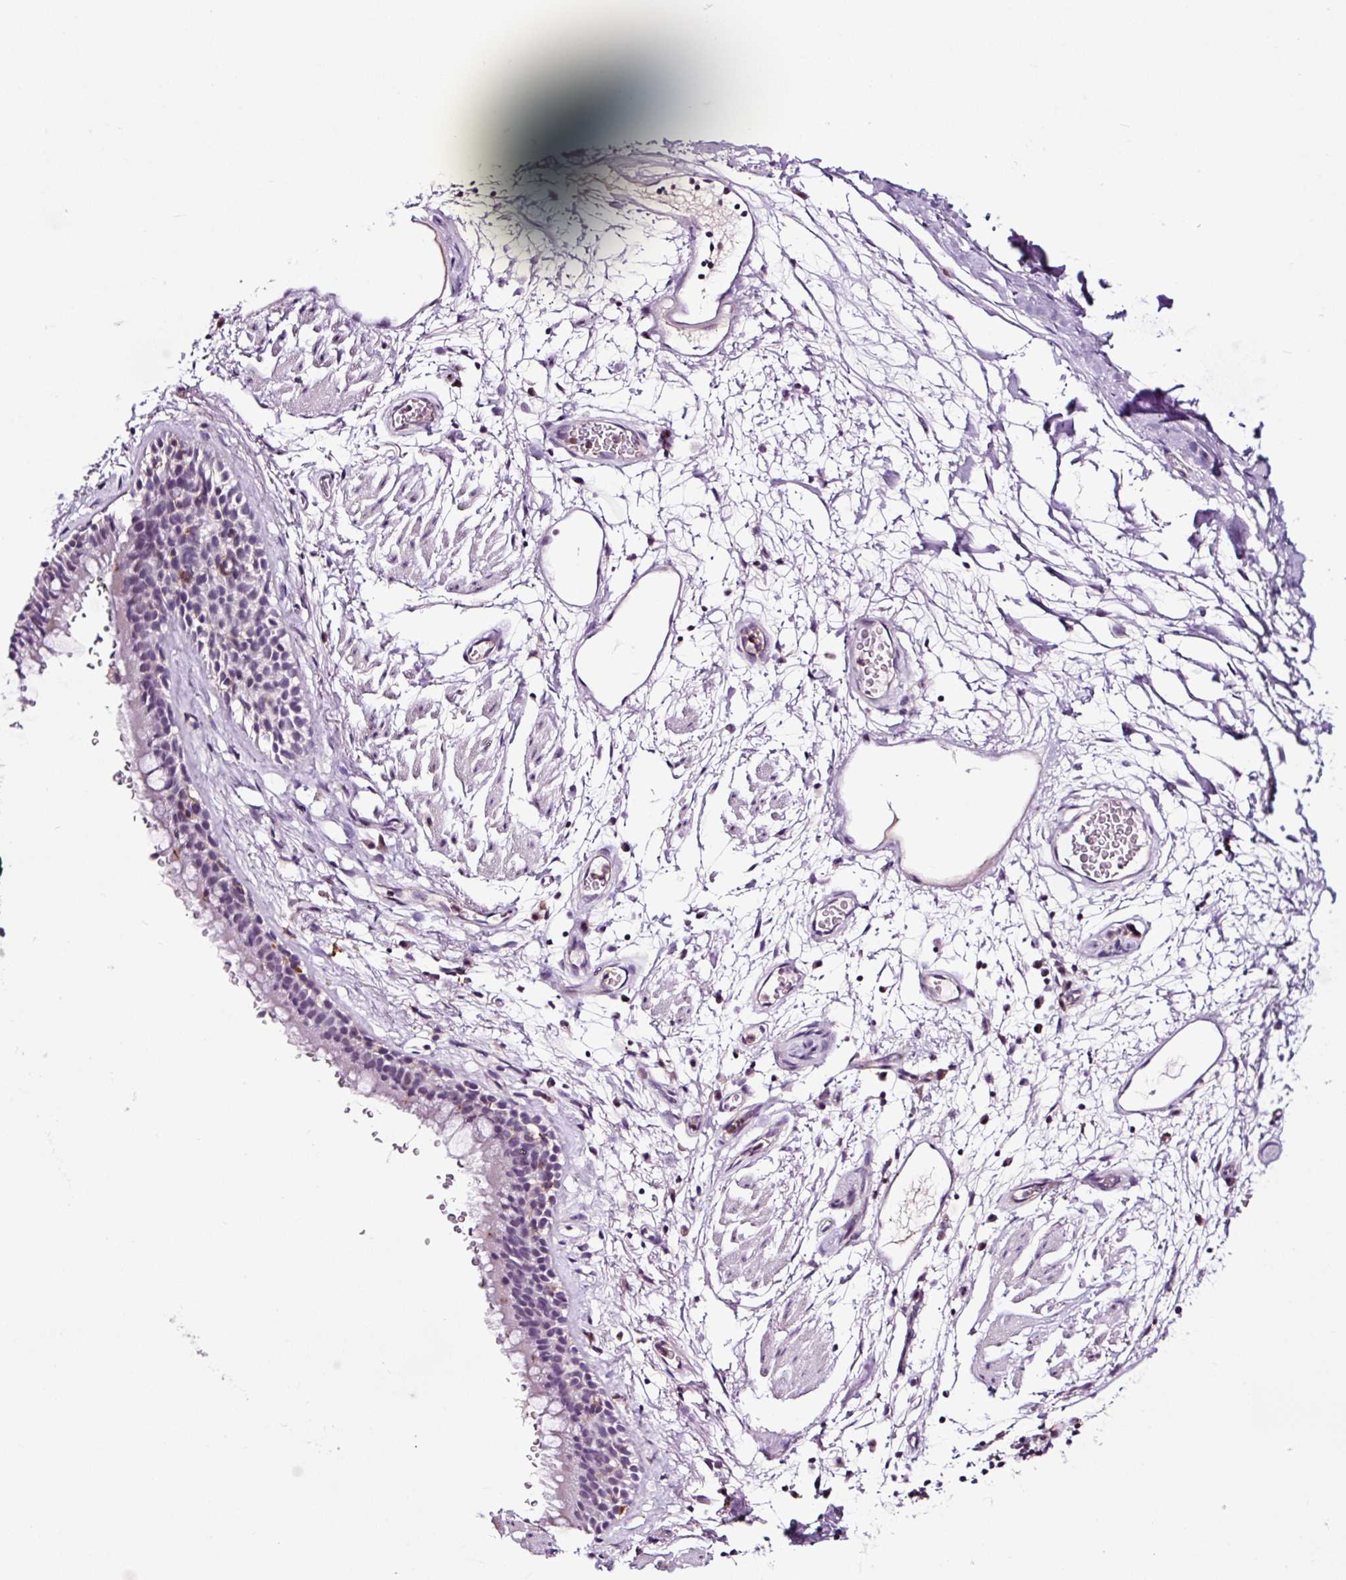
{"staining": {"intensity": "negative", "quantity": "none", "location": "none"}, "tissue": "adipose tissue", "cell_type": "Adipocytes", "image_type": "normal", "snomed": [{"axis": "morphology", "description": "Normal tissue, NOS"}, {"axis": "topography", "description": "Cartilage tissue"}, {"axis": "topography", "description": "Bronchus"}], "caption": "High magnification brightfield microscopy of benign adipose tissue stained with DAB (3,3'-diaminobenzidine) (brown) and counterstained with hematoxylin (blue): adipocytes show no significant positivity. (DAB IHC visualized using brightfield microscopy, high magnification).", "gene": "TAFA3", "patient": {"sex": "male", "age": 58}}